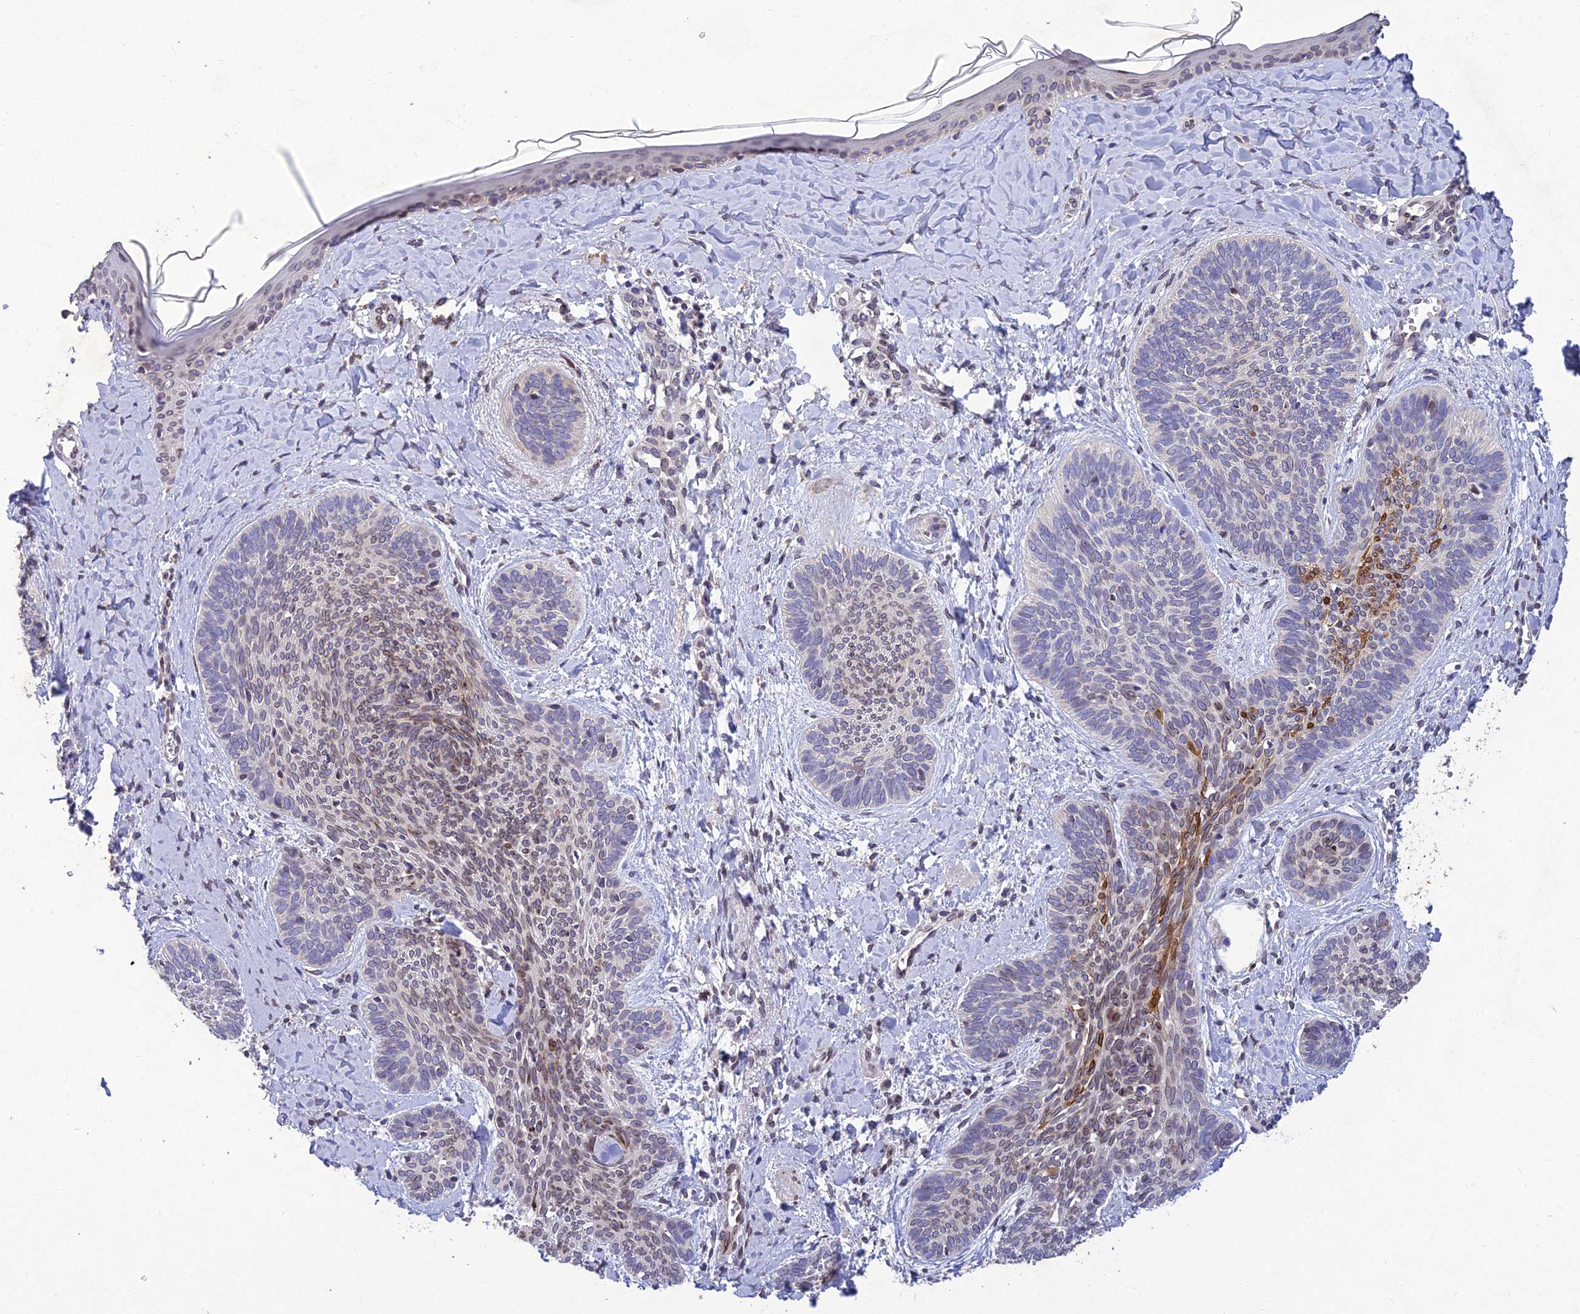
{"staining": {"intensity": "moderate", "quantity": "<25%", "location": "nuclear"}, "tissue": "skin cancer", "cell_type": "Tumor cells", "image_type": "cancer", "snomed": [{"axis": "morphology", "description": "Basal cell carcinoma"}, {"axis": "topography", "description": "Skin"}], "caption": "A histopathology image showing moderate nuclear expression in about <25% of tumor cells in skin basal cell carcinoma, as visualized by brown immunohistochemical staining.", "gene": "MGAT2", "patient": {"sex": "female", "age": 81}}